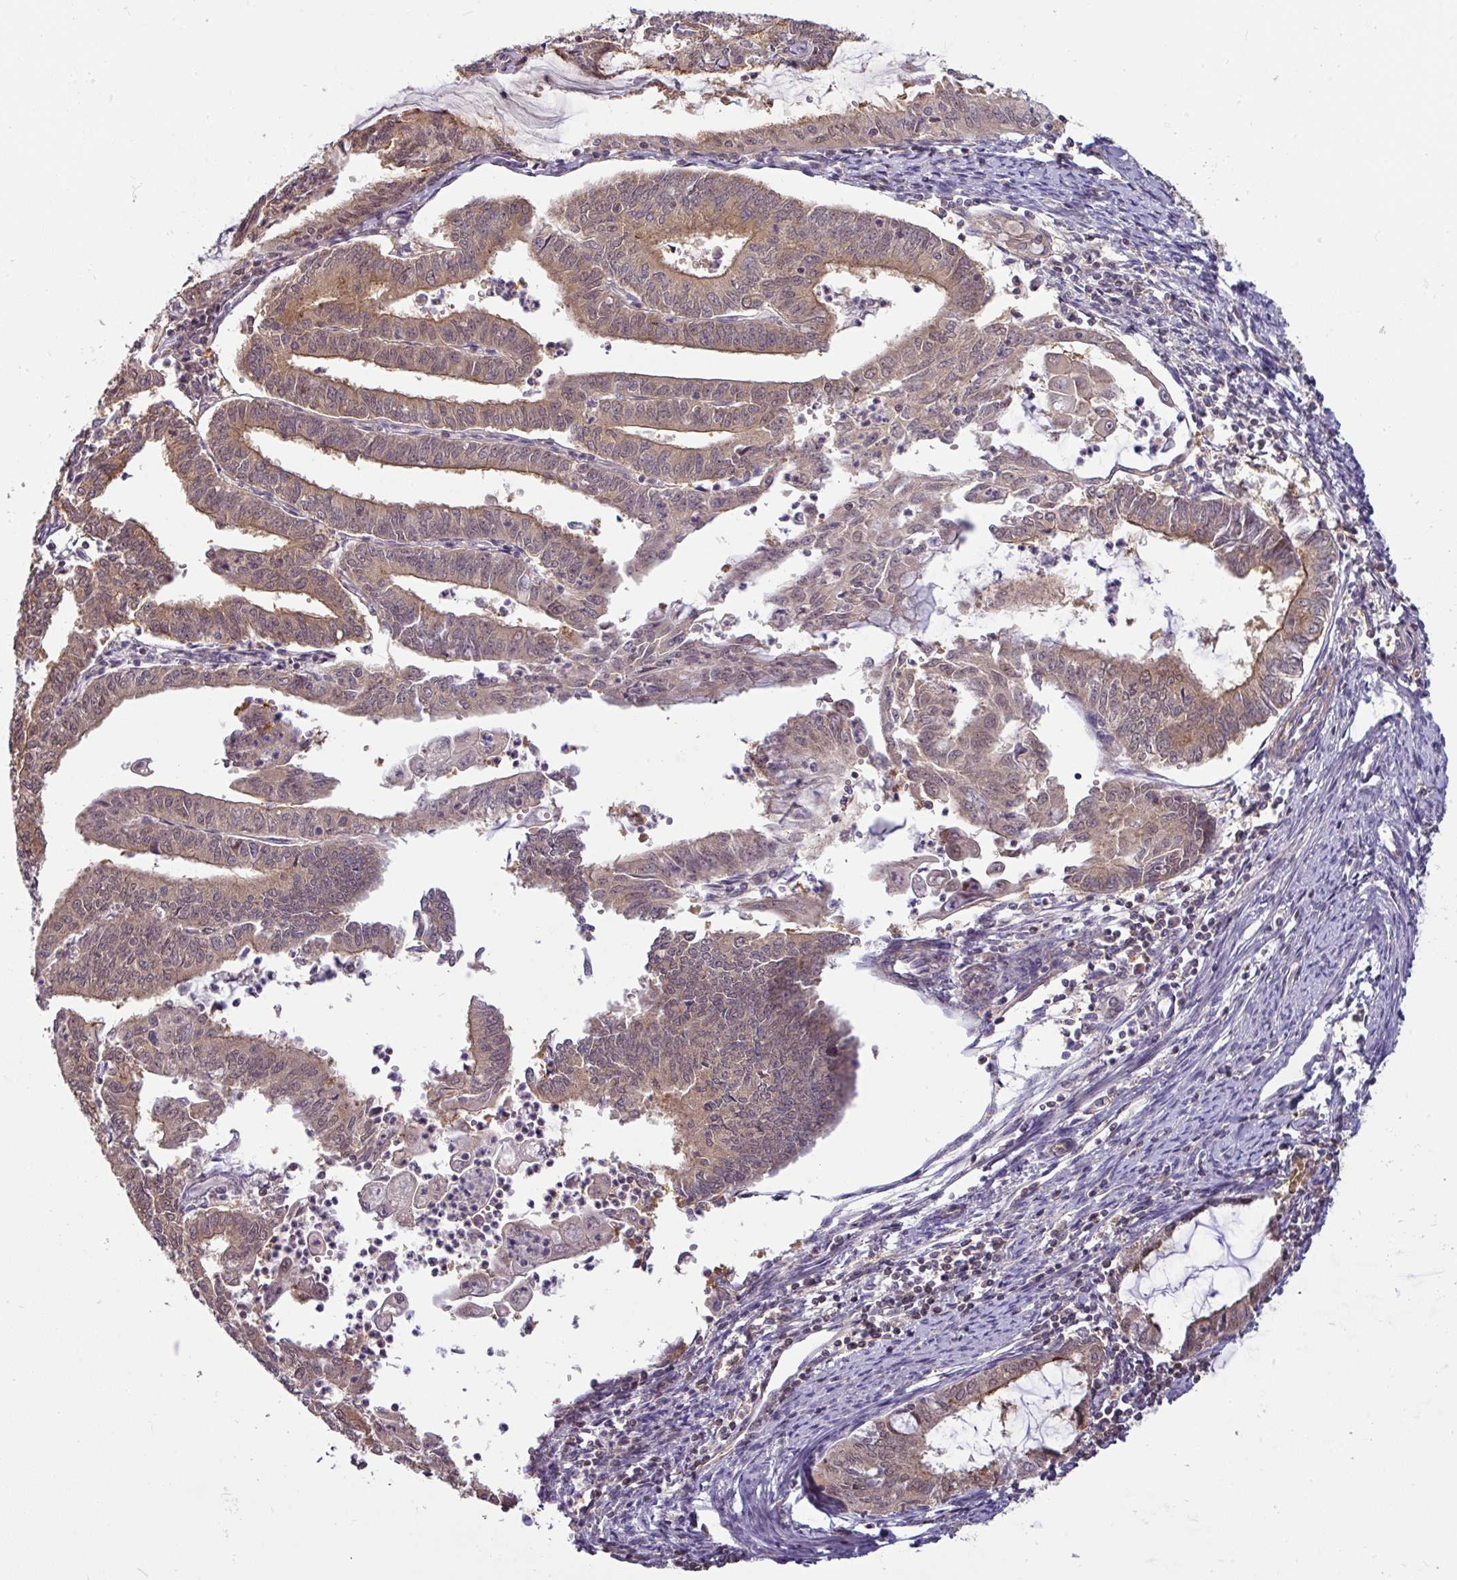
{"staining": {"intensity": "moderate", "quantity": "<25%", "location": "cytoplasmic/membranous,nuclear"}, "tissue": "endometrial cancer", "cell_type": "Tumor cells", "image_type": "cancer", "snomed": [{"axis": "morphology", "description": "Adenocarcinoma, NOS"}, {"axis": "topography", "description": "Endometrium"}], "caption": "The immunohistochemical stain labels moderate cytoplasmic/membranous and nuclear expression in tumor cells of endometrial adenocarcinoma tissue.", "gene": "SHB", "patient": {"sex": "female", "age": 70}}